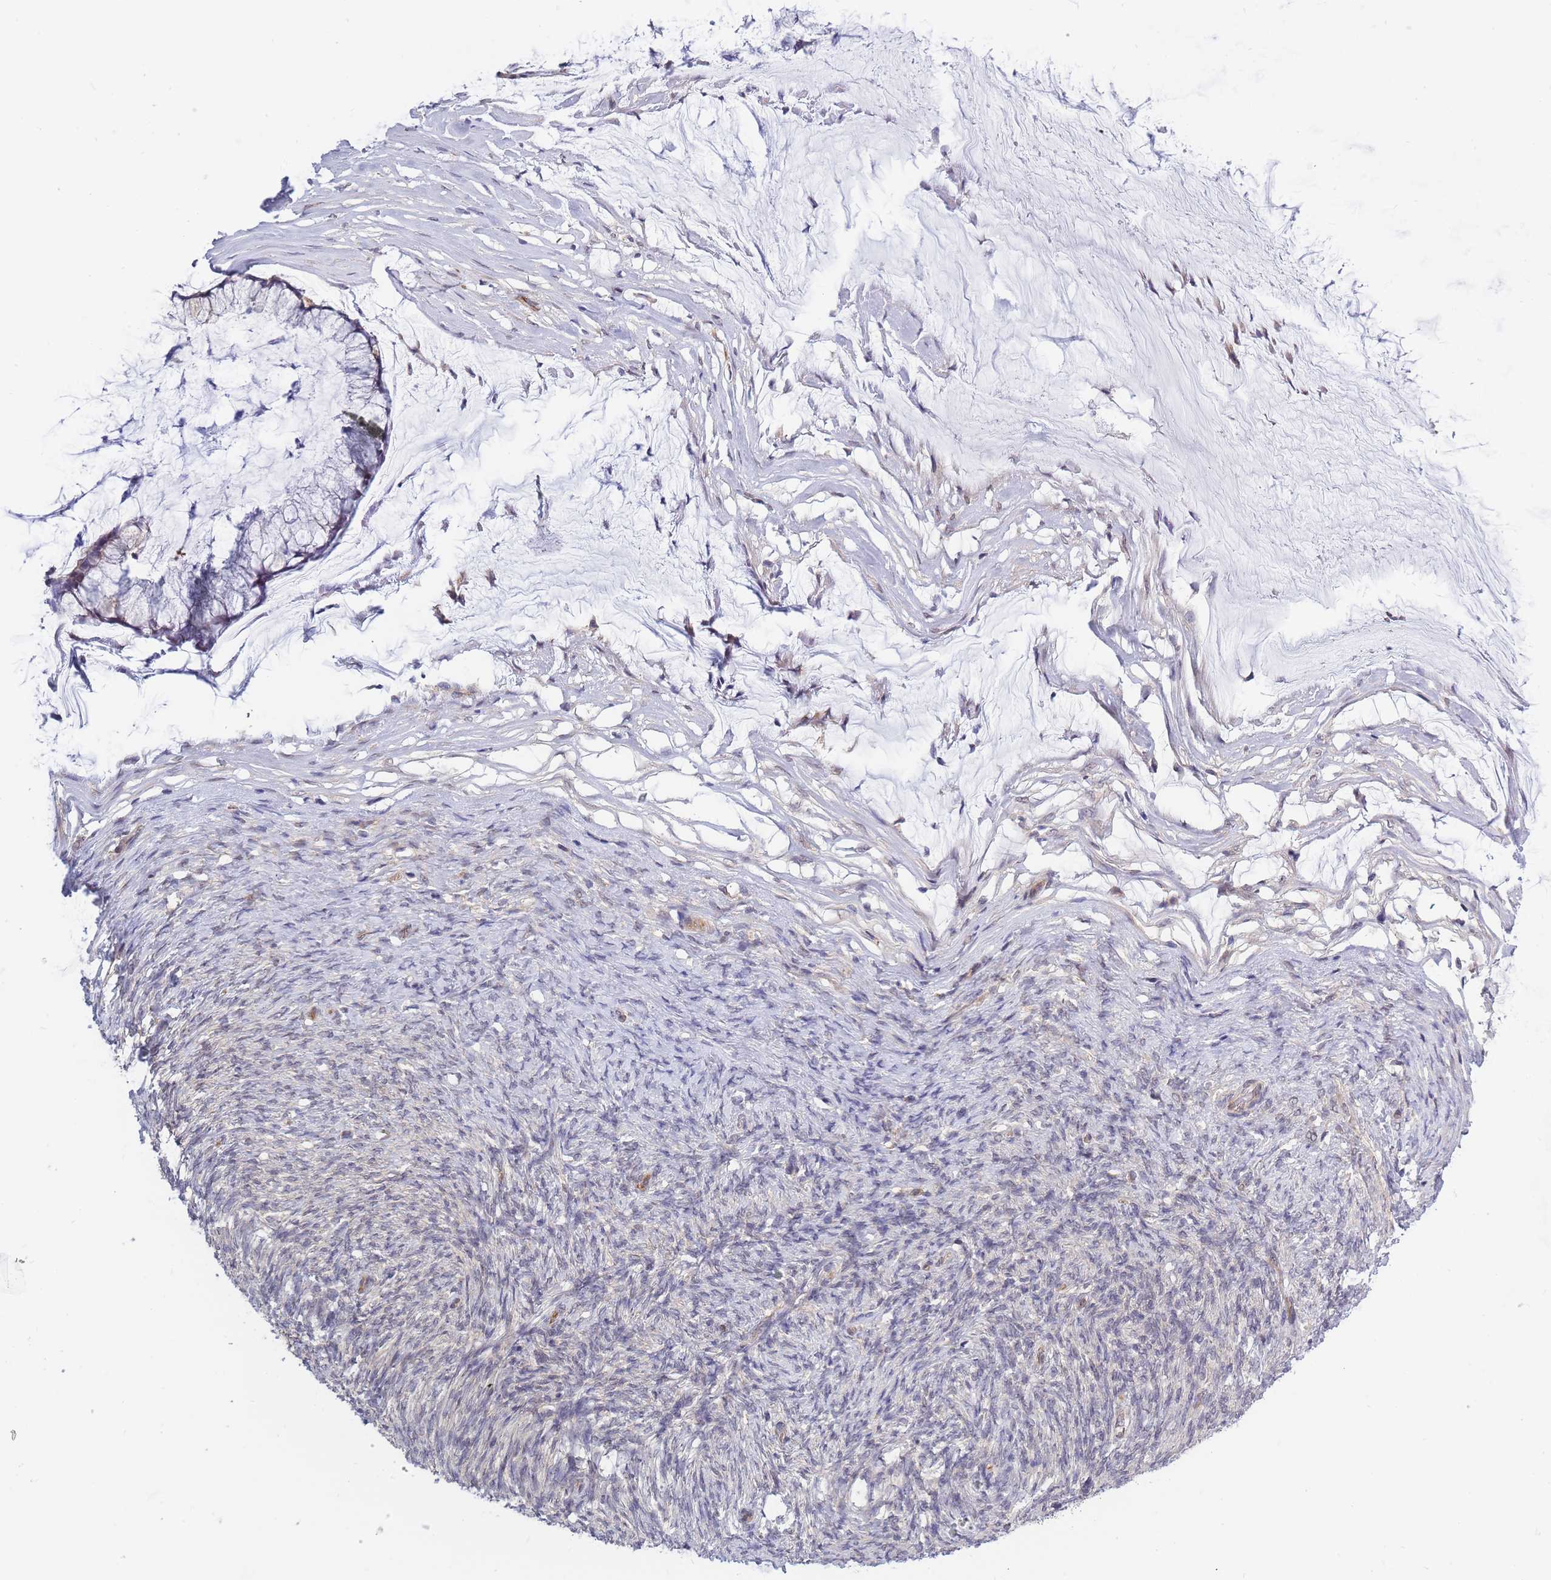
{"staining": {"intensity": "negative", "quantity": "none", "location": "none"}, "tissue": "ovarian cancer", "cell_type": "Tumor cells", "image_type": "cancer", "snomed": [{"axis": "morphology", "description": "Cystadenocarcinoma, mucinous, NOS"}, {"axis": "topography", "description": "Ovary"}], "caption": "The photomicrograph displays no staining of tumor cells in ovarian mucinous cystadenocarcinoma. (Brightfield microscopy of DAB IHC at high magnification).", "gene": "C19orf25", "patient": {"sex": "female", "age": 42}}